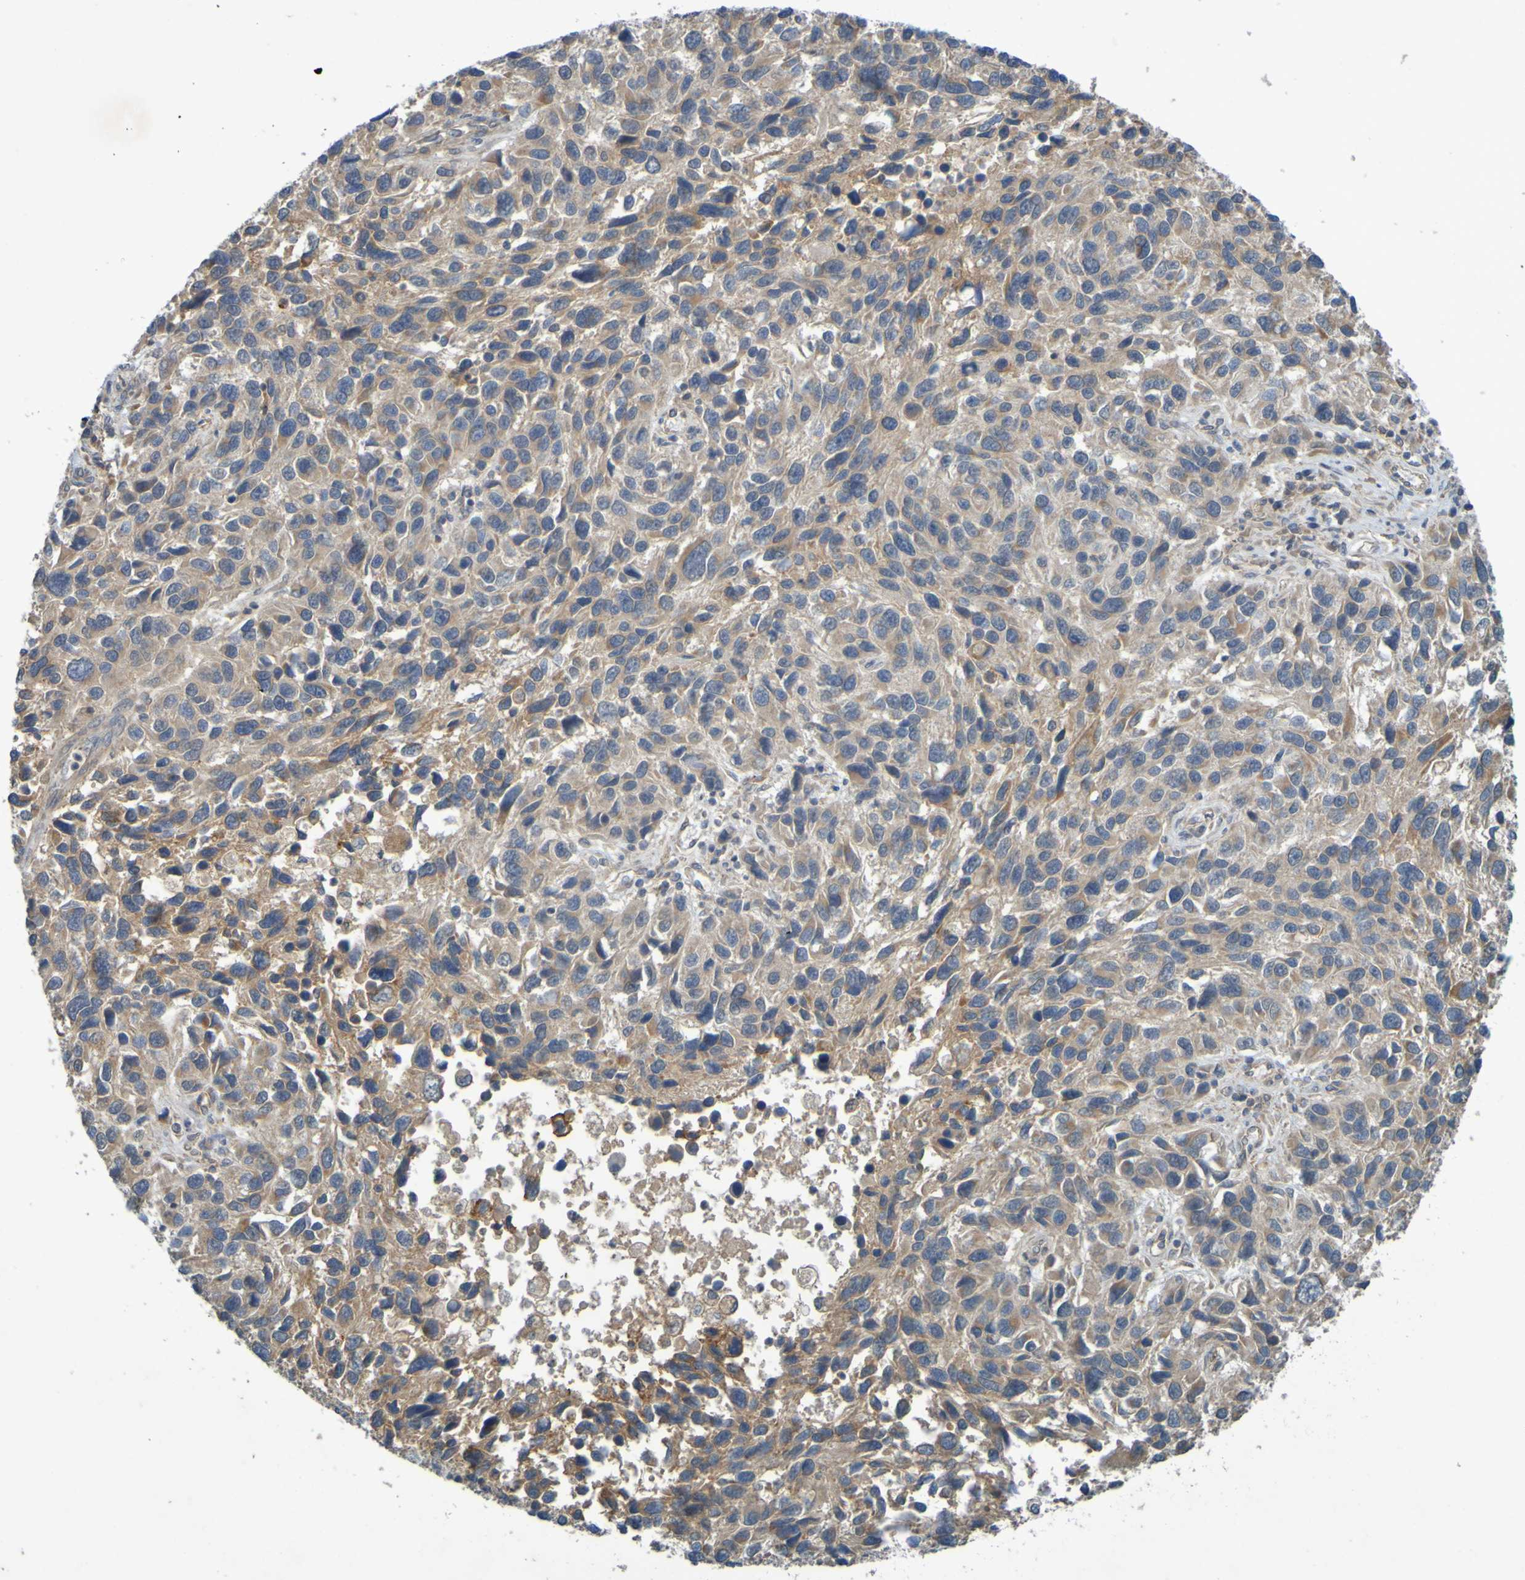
{"staining": {"intensity": "weak", "quantity": ">75%", "location": "cytoplasmic/membranous"}, "tissue": "melanoma", "cell_type": "Tumor cells", "image_type": "cancer", "snomed": [{"axis": "morphology", "description": "Malignant melanoma, NOS"}, {"axis": "topography", "description": "Skin"}], "caption": "Immunohistochemistry (DAB) staining of melanoma demonstrates weak cytoplasmic/membranous protein expression in approximately >75% of tumor cells.", "gene": "B3GAT2", "patient": {"sex": "male", "age": 53}}